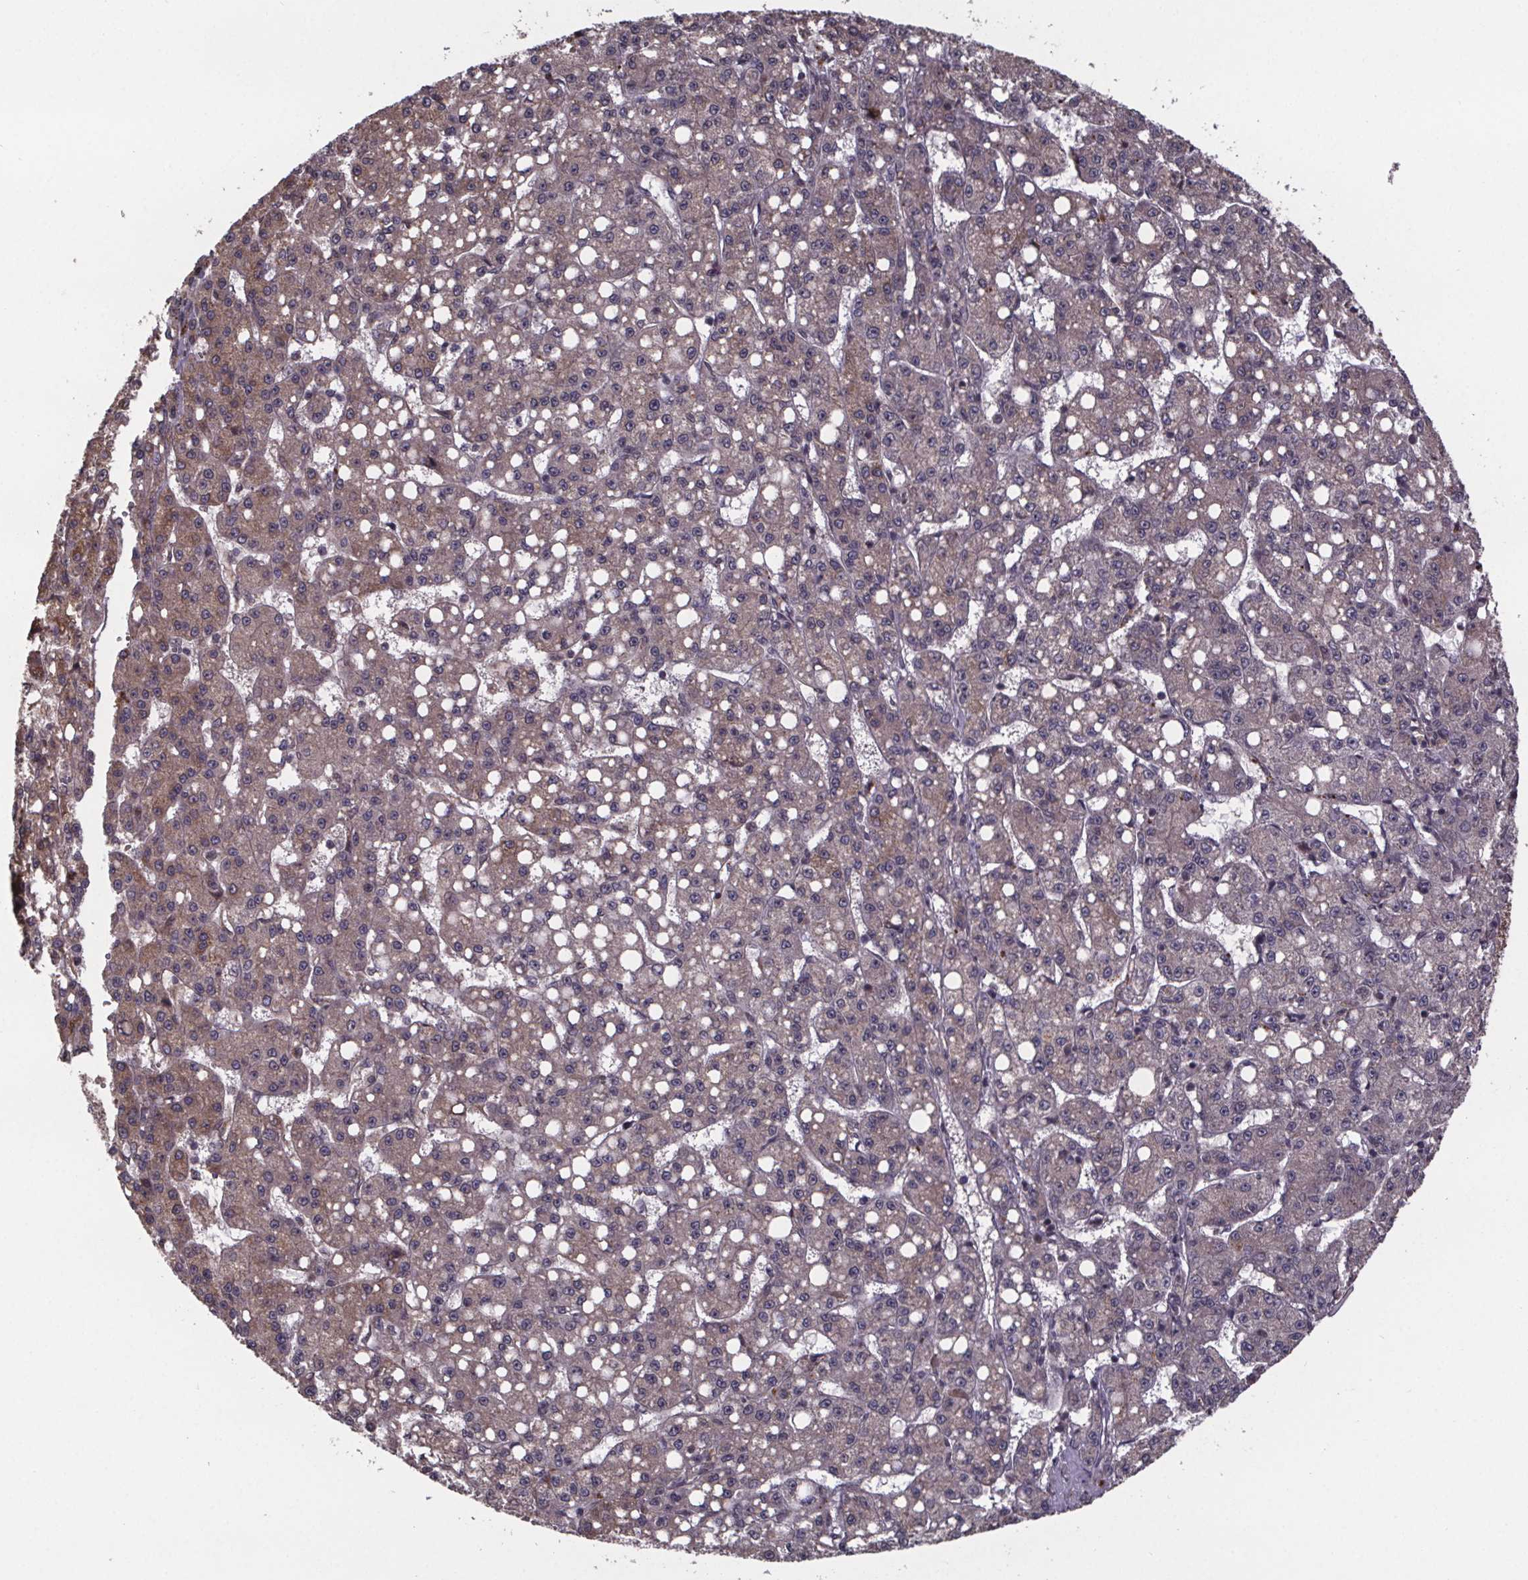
{"staining": {"intensity": "weak", "quantity": ">75%", "location": "cytoplasmic/membranous"}, "tissue": "liver cancer", "cell_type": "Tumor cells", "image_type": "cancer", "snomed": [{"axis": "morphology", "description": "Carcinoma, Hepatocellular, NOS"}, {"axis": "topography", "description": "Liver"}], "caption": "Immunohistochemical staining of liver cancer (hepatocellular carcinoma) displays low levels of weak cytoplasmic/membranous protein expression in approximately >75% of tumor cells.", "gene": "SAT1", "patient": {"sex": "female", "age": 65}}